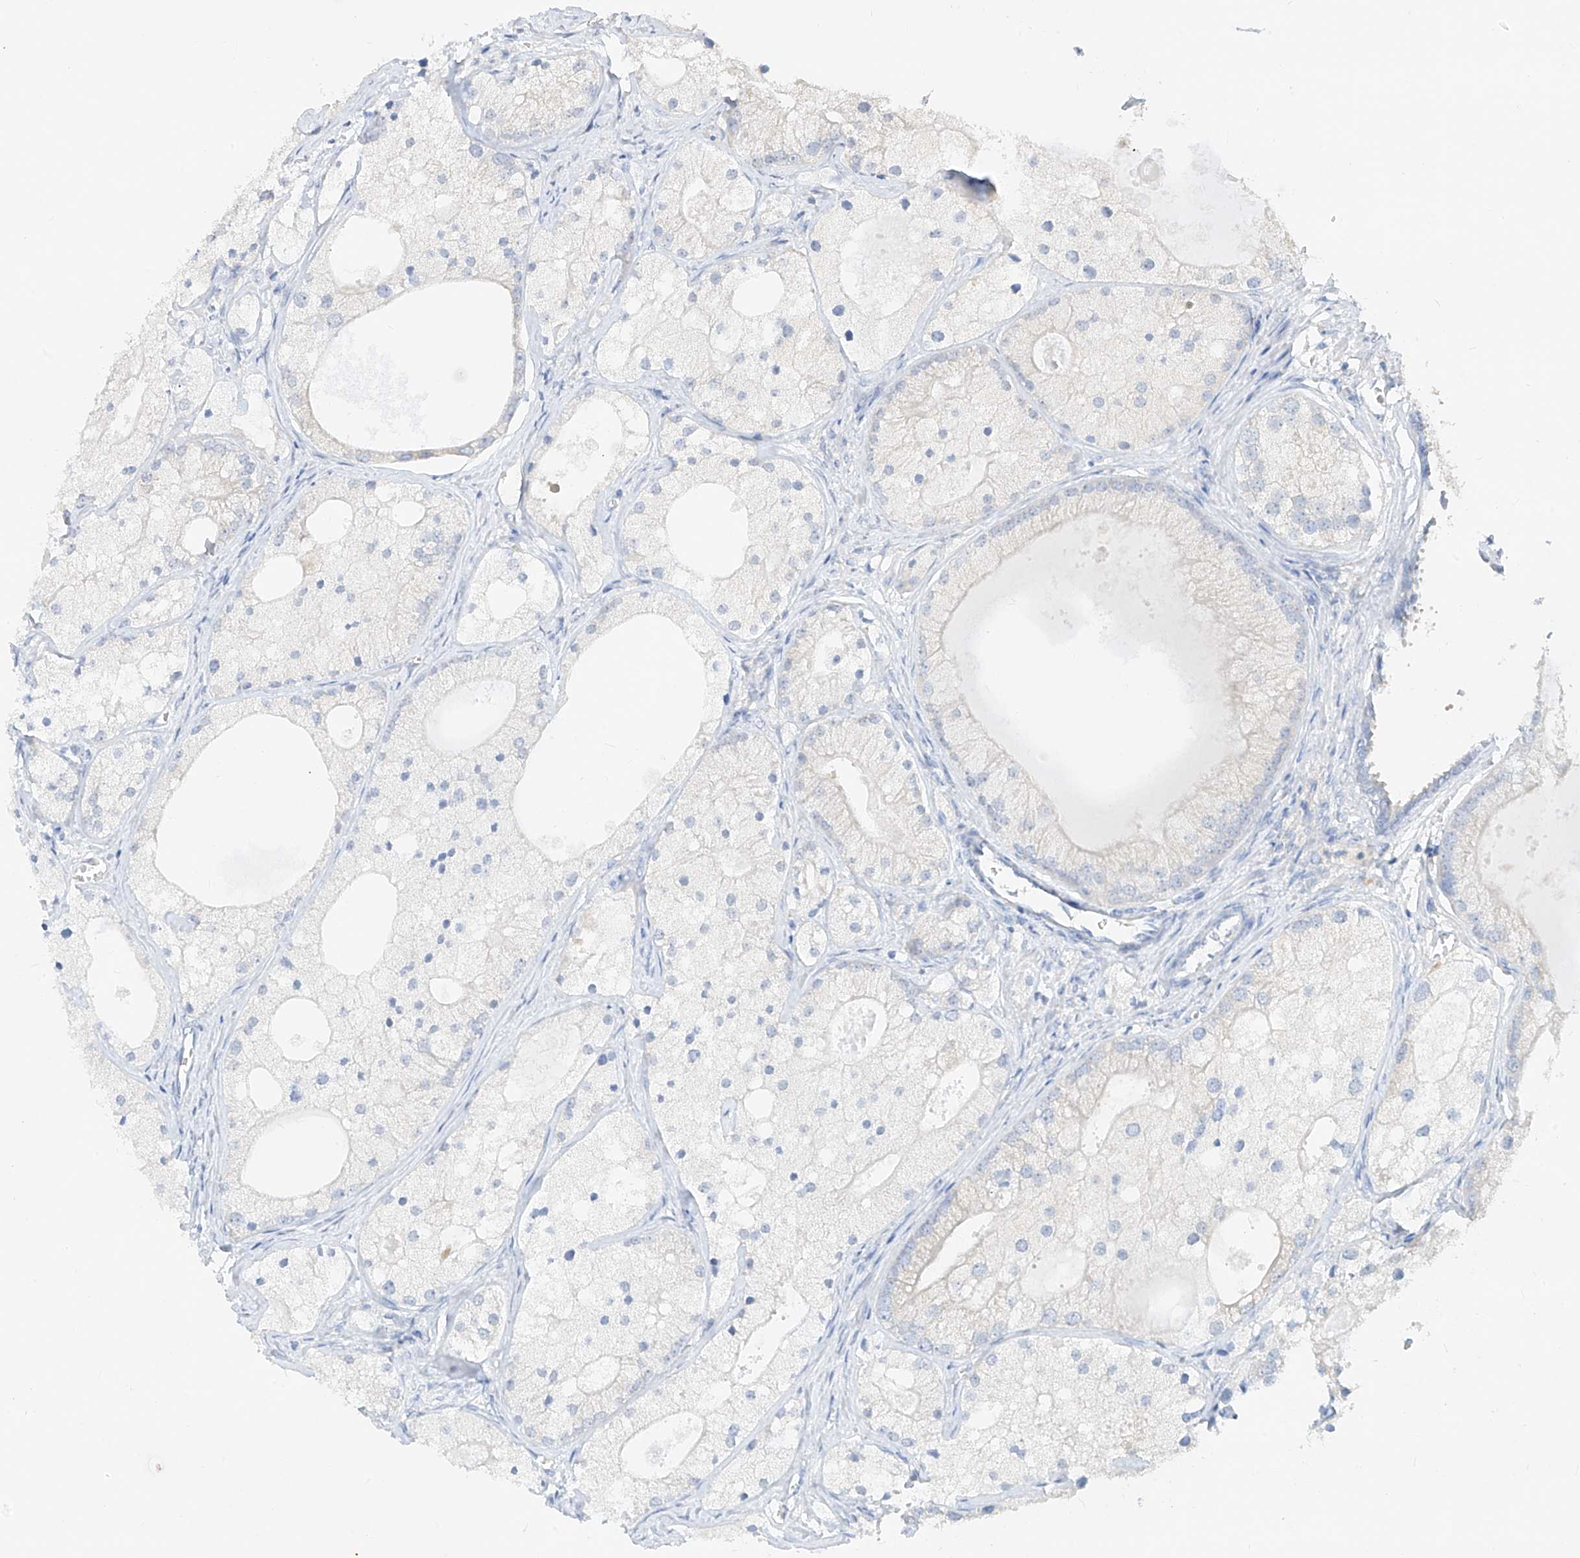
{"staining": {"intensity": "negative", "quantity": "none", "location": "none"}, "tissue": "prostate cancer", "cell_type": "Tumor cells", "image_type": "cancer", "snomed": [{"axis": "morphology", "description": "Adenocarcinoma, Low grade"}, {"axis": "topography", "description": "Prostate"}], "caption": "Human adenocarcinoma (low-grade) (prostate) stained for a protein using immunohistochemistry (IHC) shows no positivity in tumor cells.", "gene": "ZZEF1", "patient": {"sex": "male", "age": 69}}